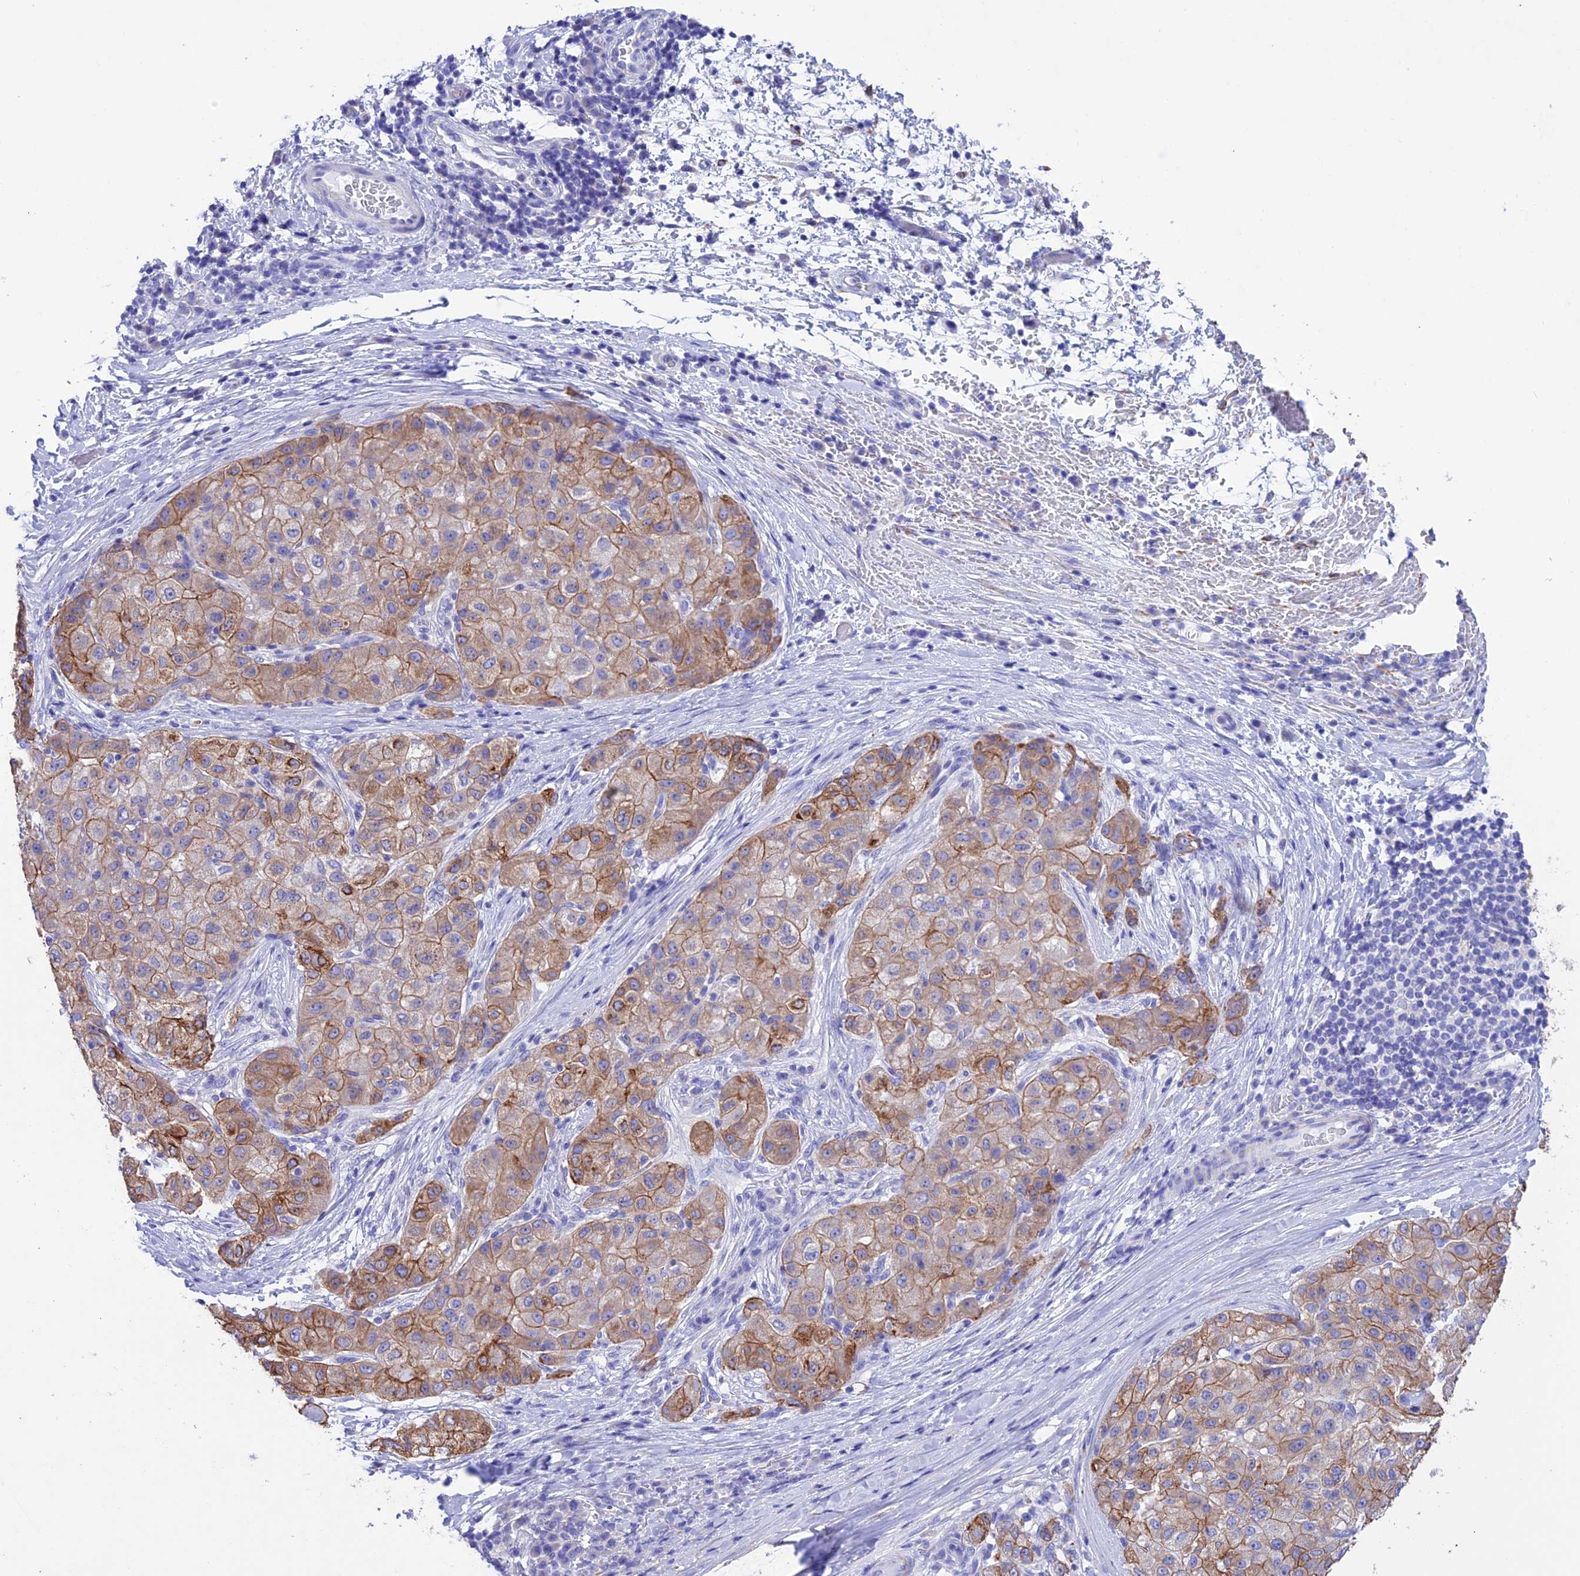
{"staining": {"intensity": "moderate", "quantity": ">75%", "location": "cytoplasmic/membranous"}, "tissue": "liver cancer", "cell_type": "Tumor cells", "image_type": "cancer", "snomed": [{"axis": "morphology", "description": "Carcinoma, Hepatocellular, NOS"}, {"axis": "topography", "description": "Liver"}], "caption": "Liver hepatocellular carcinoma stained for a protein reveals moderate cytoplasmic/membranous positivity in tumor cells.", "gene": "VPS52", "patient": {"sex": "male", "age": 80}}